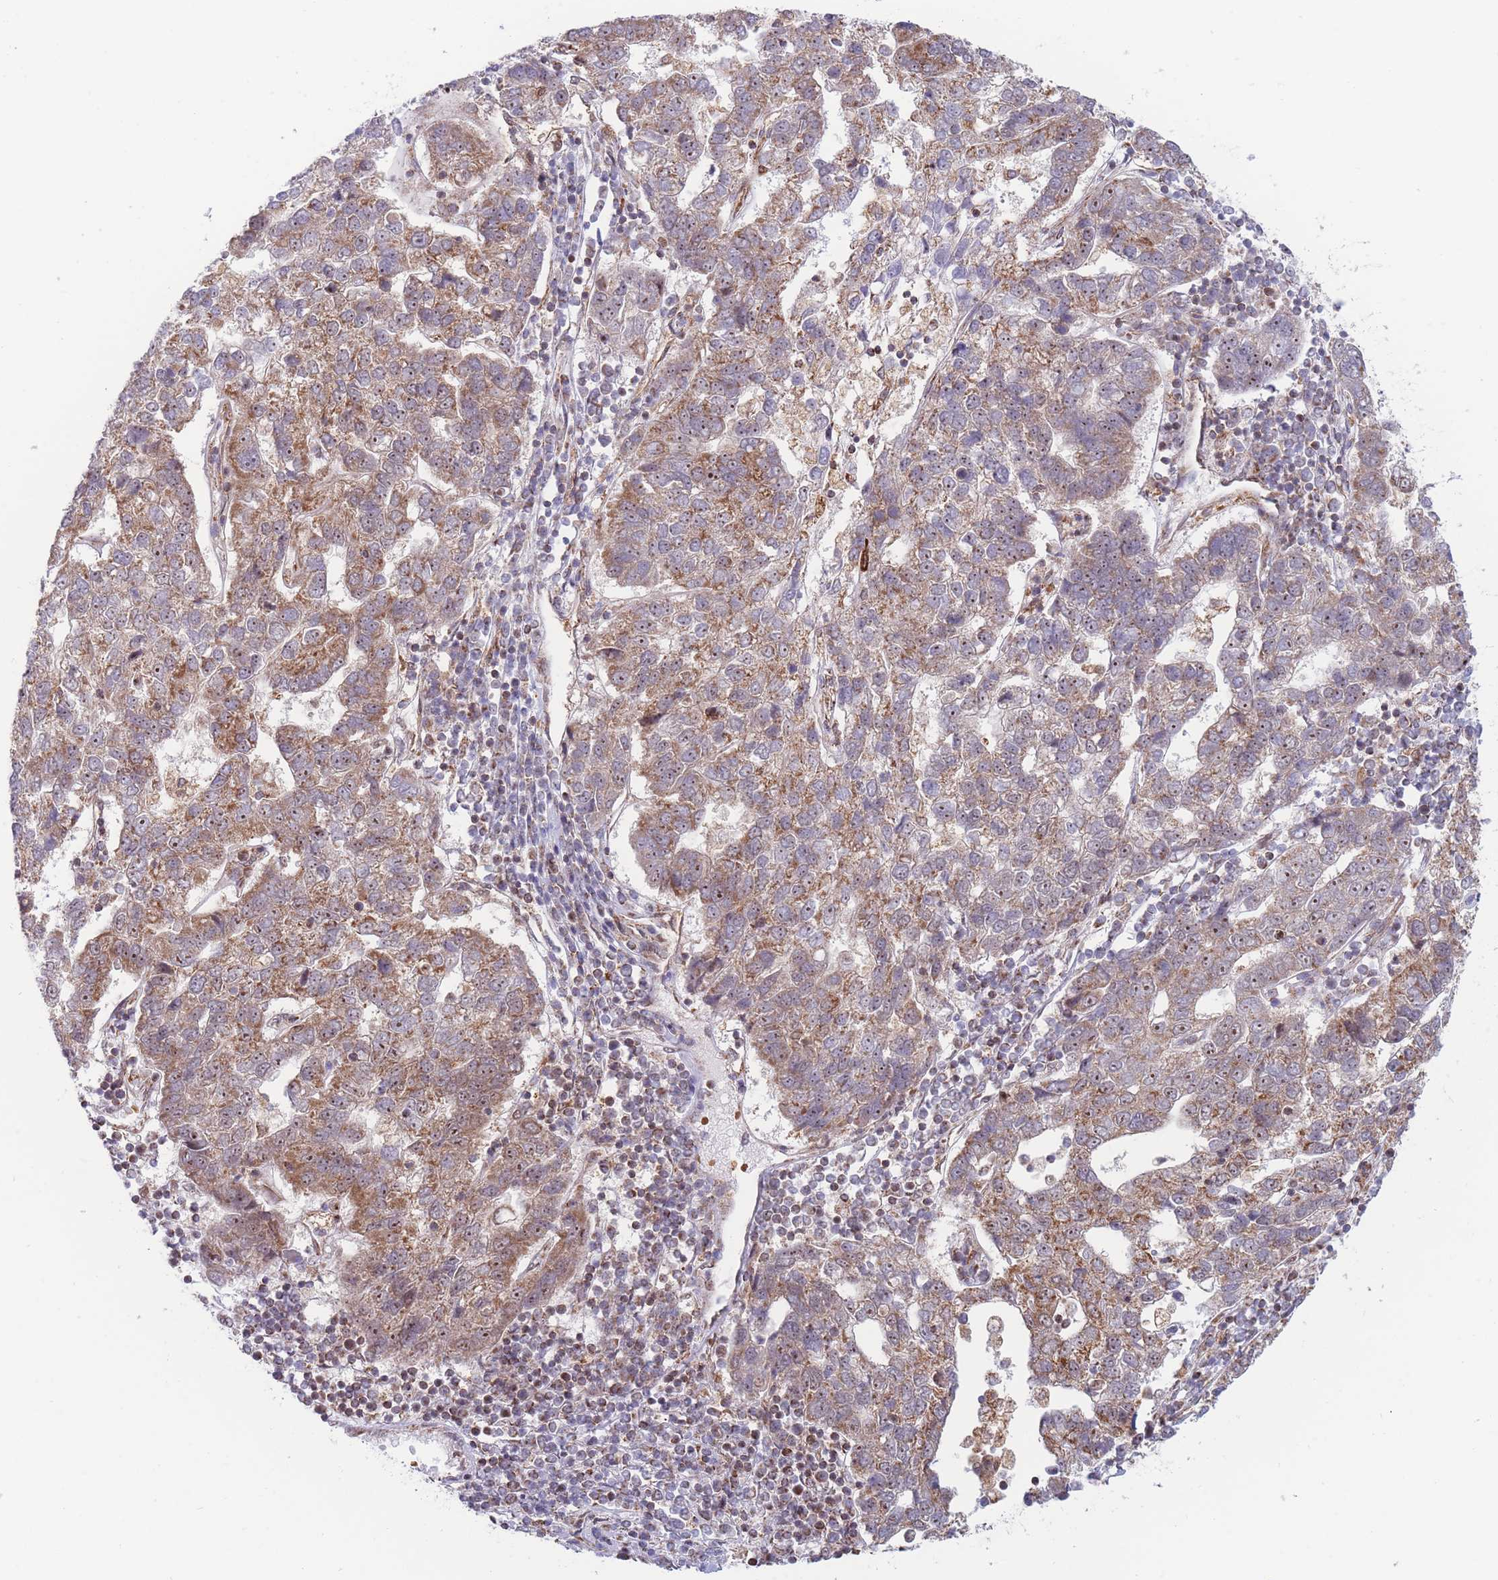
{"staining": {"intensity": "weak", "quantity": "25%-75%", "location": "cytoplasmic/membranous,nuclear"}, "tissue": "pancreatic cancer", "cell_type": "Tumor cells", "image_type": "cancer", "snomed": [{"axis": "morphology", "description": "Adenocarcinoma, NOS"}, {"axis": "topography", "description": "Pancreas"}], "caption": "Pancreatic cancer (adenocarcinoma) tissue reveals weak cytoplasmic/membranous and nuclear positivity in approximately 25%-75% of tumor cells, visualized by immunohistochemistry.", "gene": "BOD1L1", "patient": {"sex": "female", "age": 61}}